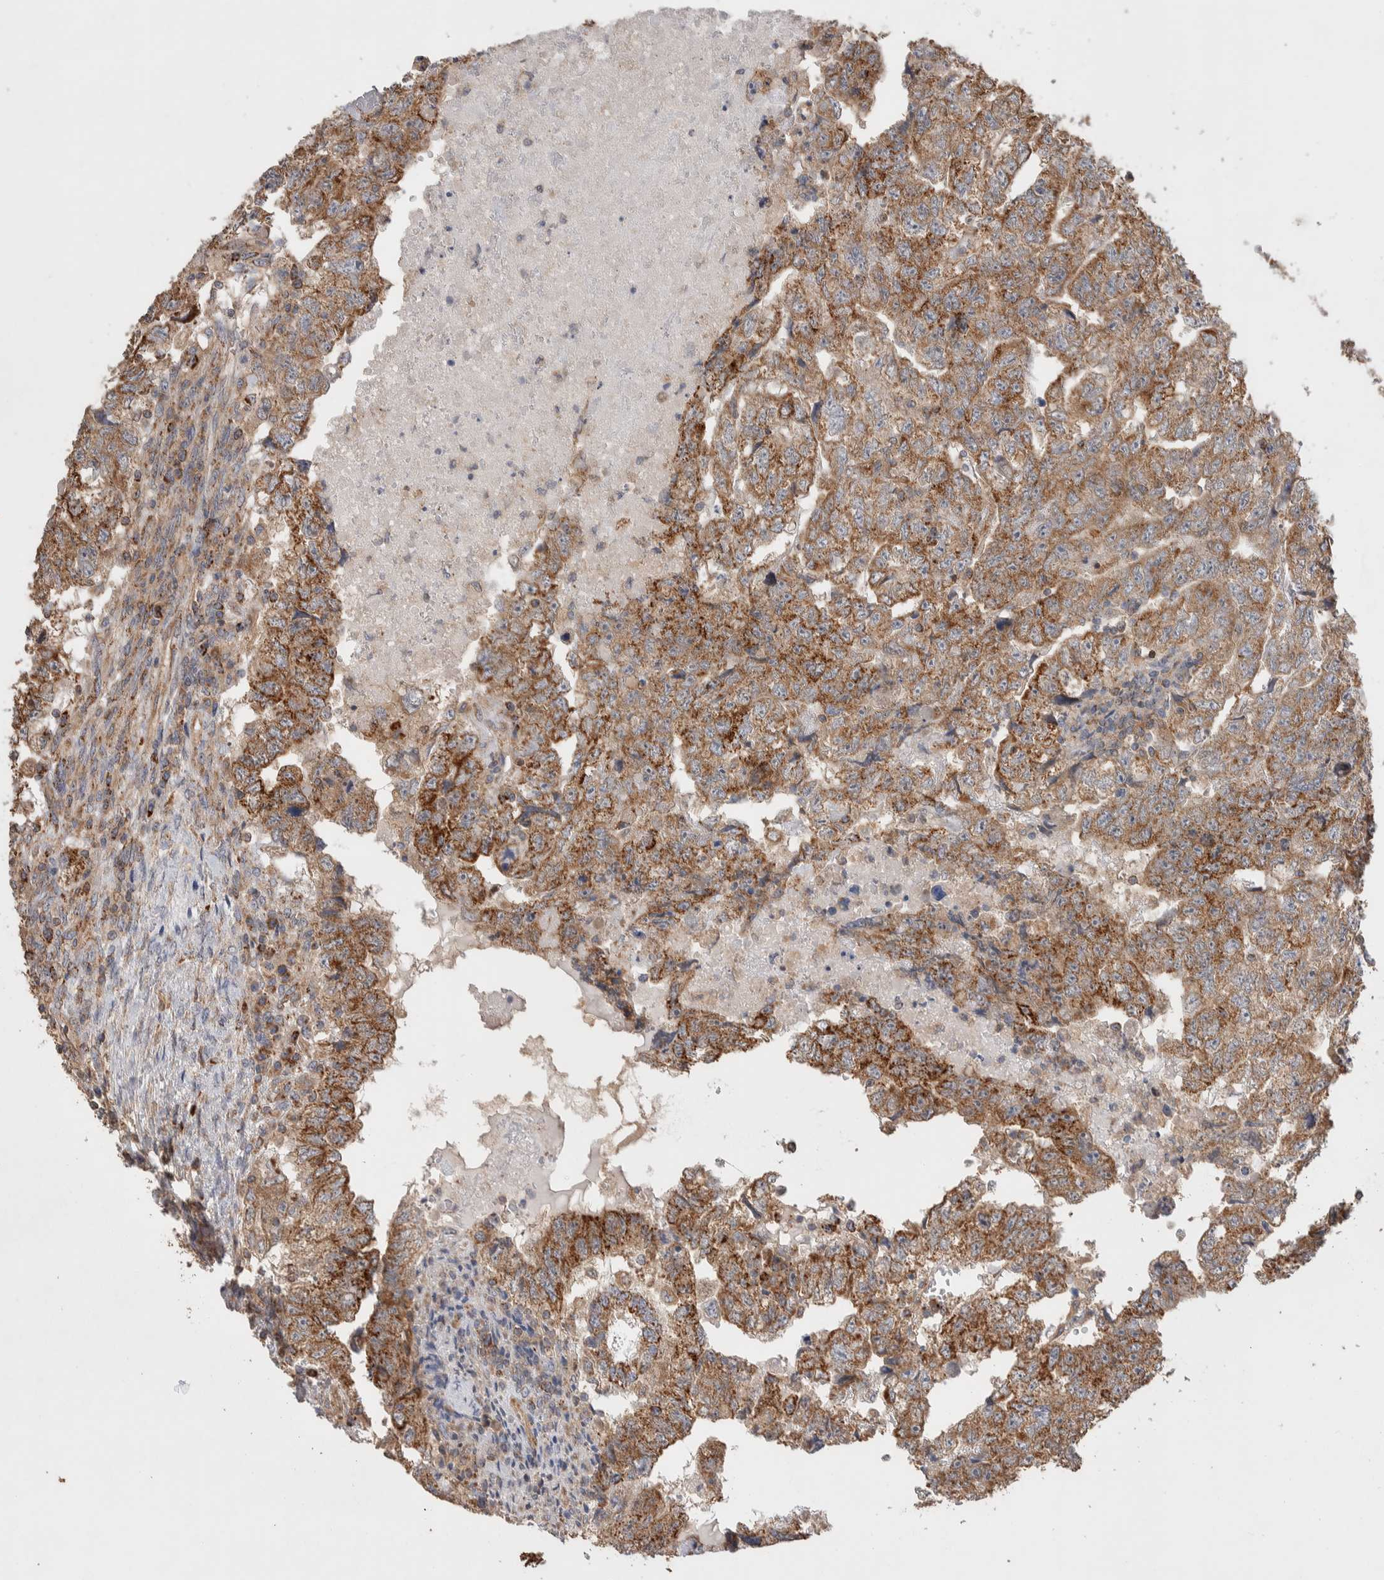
{"staining": {"intensity": "strong", "quantity": ">75%", "location": "cytoplasmic/membranous"}, "tissue": "testis cancer", "cell_type": "Tumor cells", "image_type": "cancer", "snomed": [{"axis": "morphology", "description": "Carcinoma, Embryonal, NOS"}, {"axis": "topography", "description": "Testis"}], "caption": "Human testis embryonal carcinoma stained for a protein (brown) reveals strong cytoplasmic/membranous positive staining in about >75% of tumor cells.", "gene": "DEPTOR", "patient": {"sex": "male", "age": 36}}